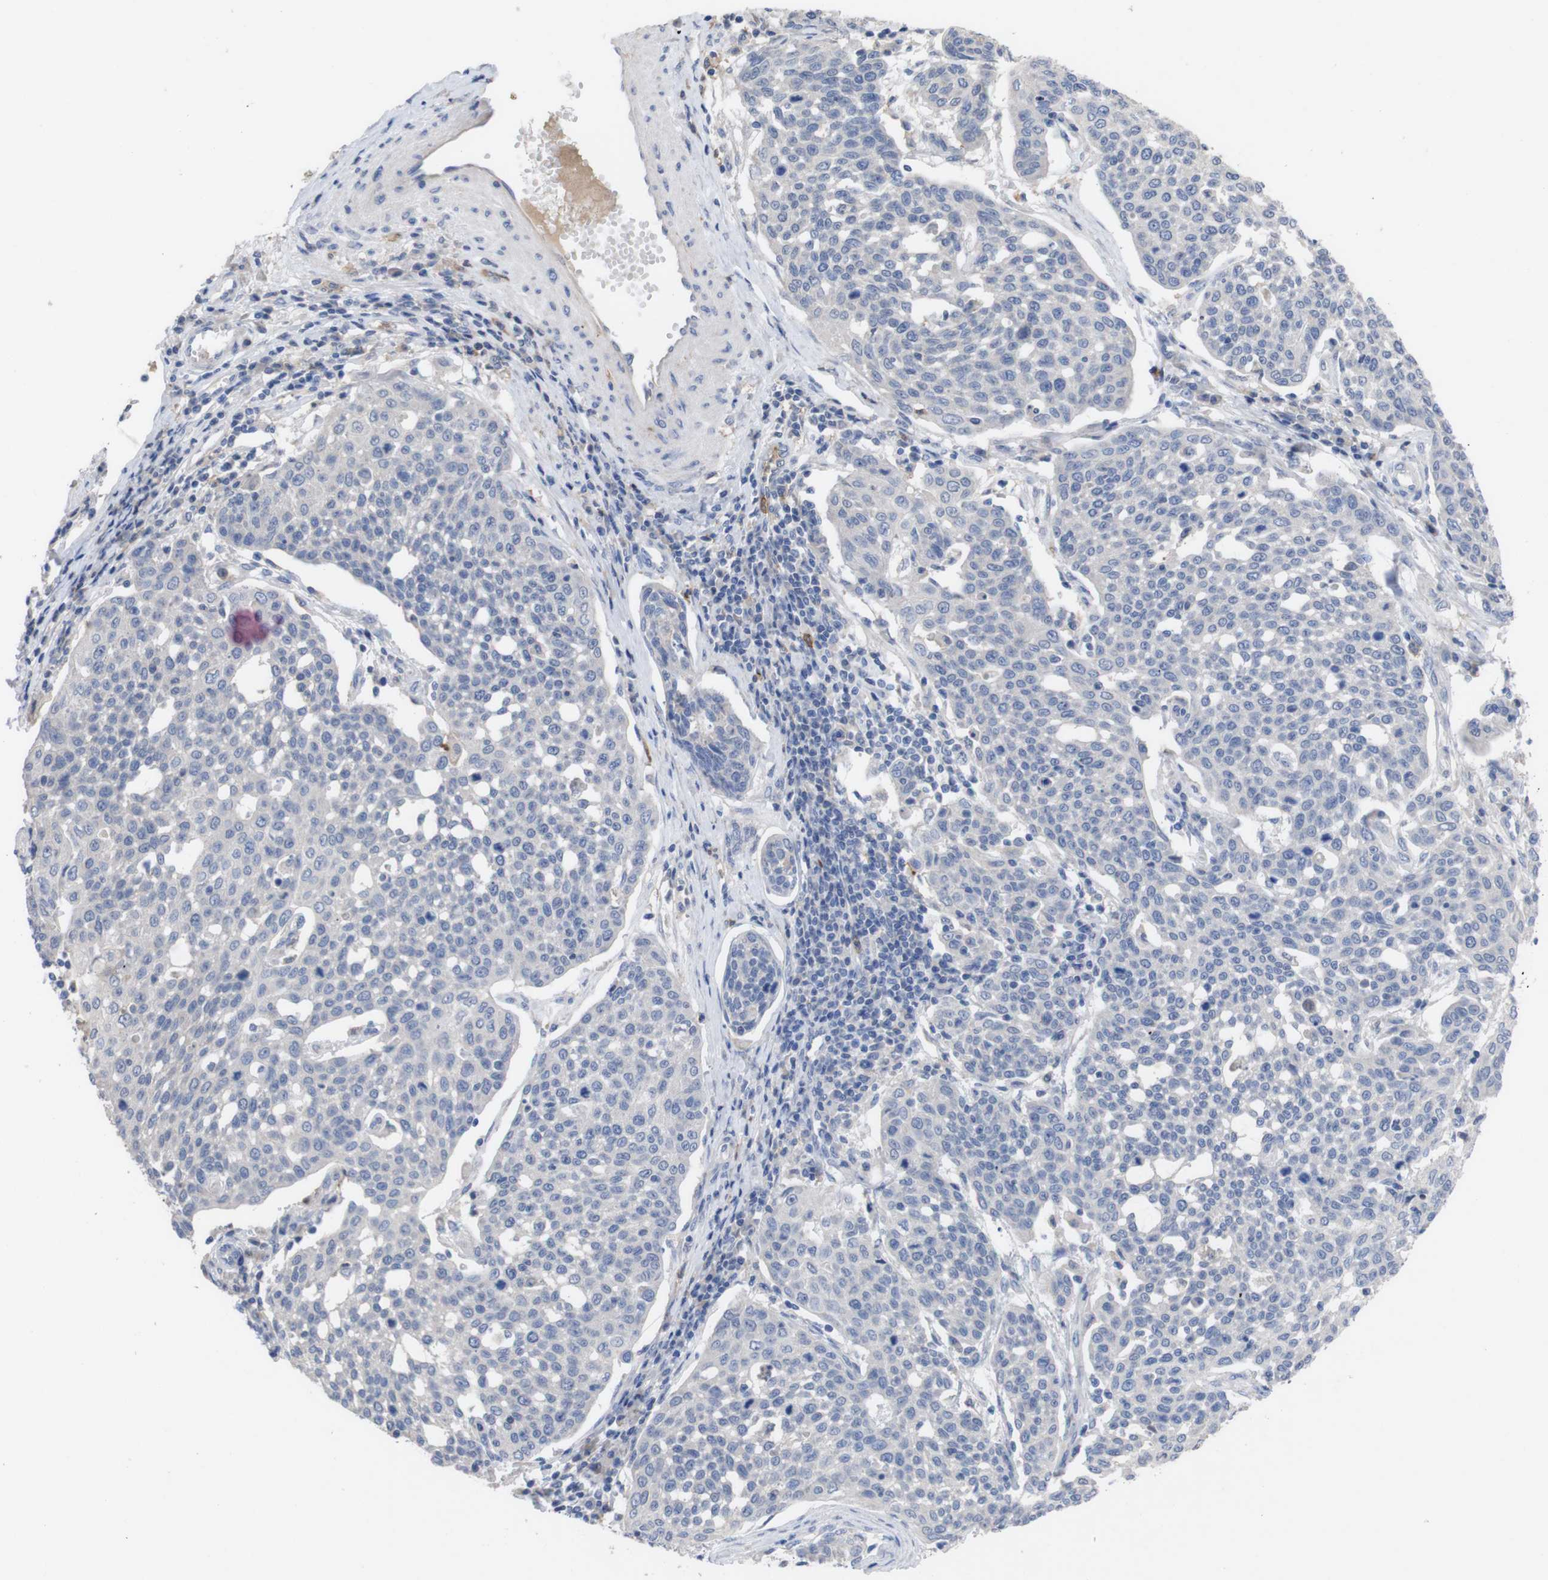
{"staining": {"intensity": "negative", "quantity": "none", "location": "none"}, "tissue": "cervical cancer", "cell_type": "Tumor cells", "image_type": "cancer", "snomed": [{"axis": "morphology", "description": "Squamous cell carcinoma, NOS"}, {"axis": "topography", "description": "Cervix"}], "caption": "Micrograph shows no significant protein positivity in tumor cells of cervical squamous cell carcinoma.", "gene": "C5AR1", "patient": {"sex": "female", "age": 34}}